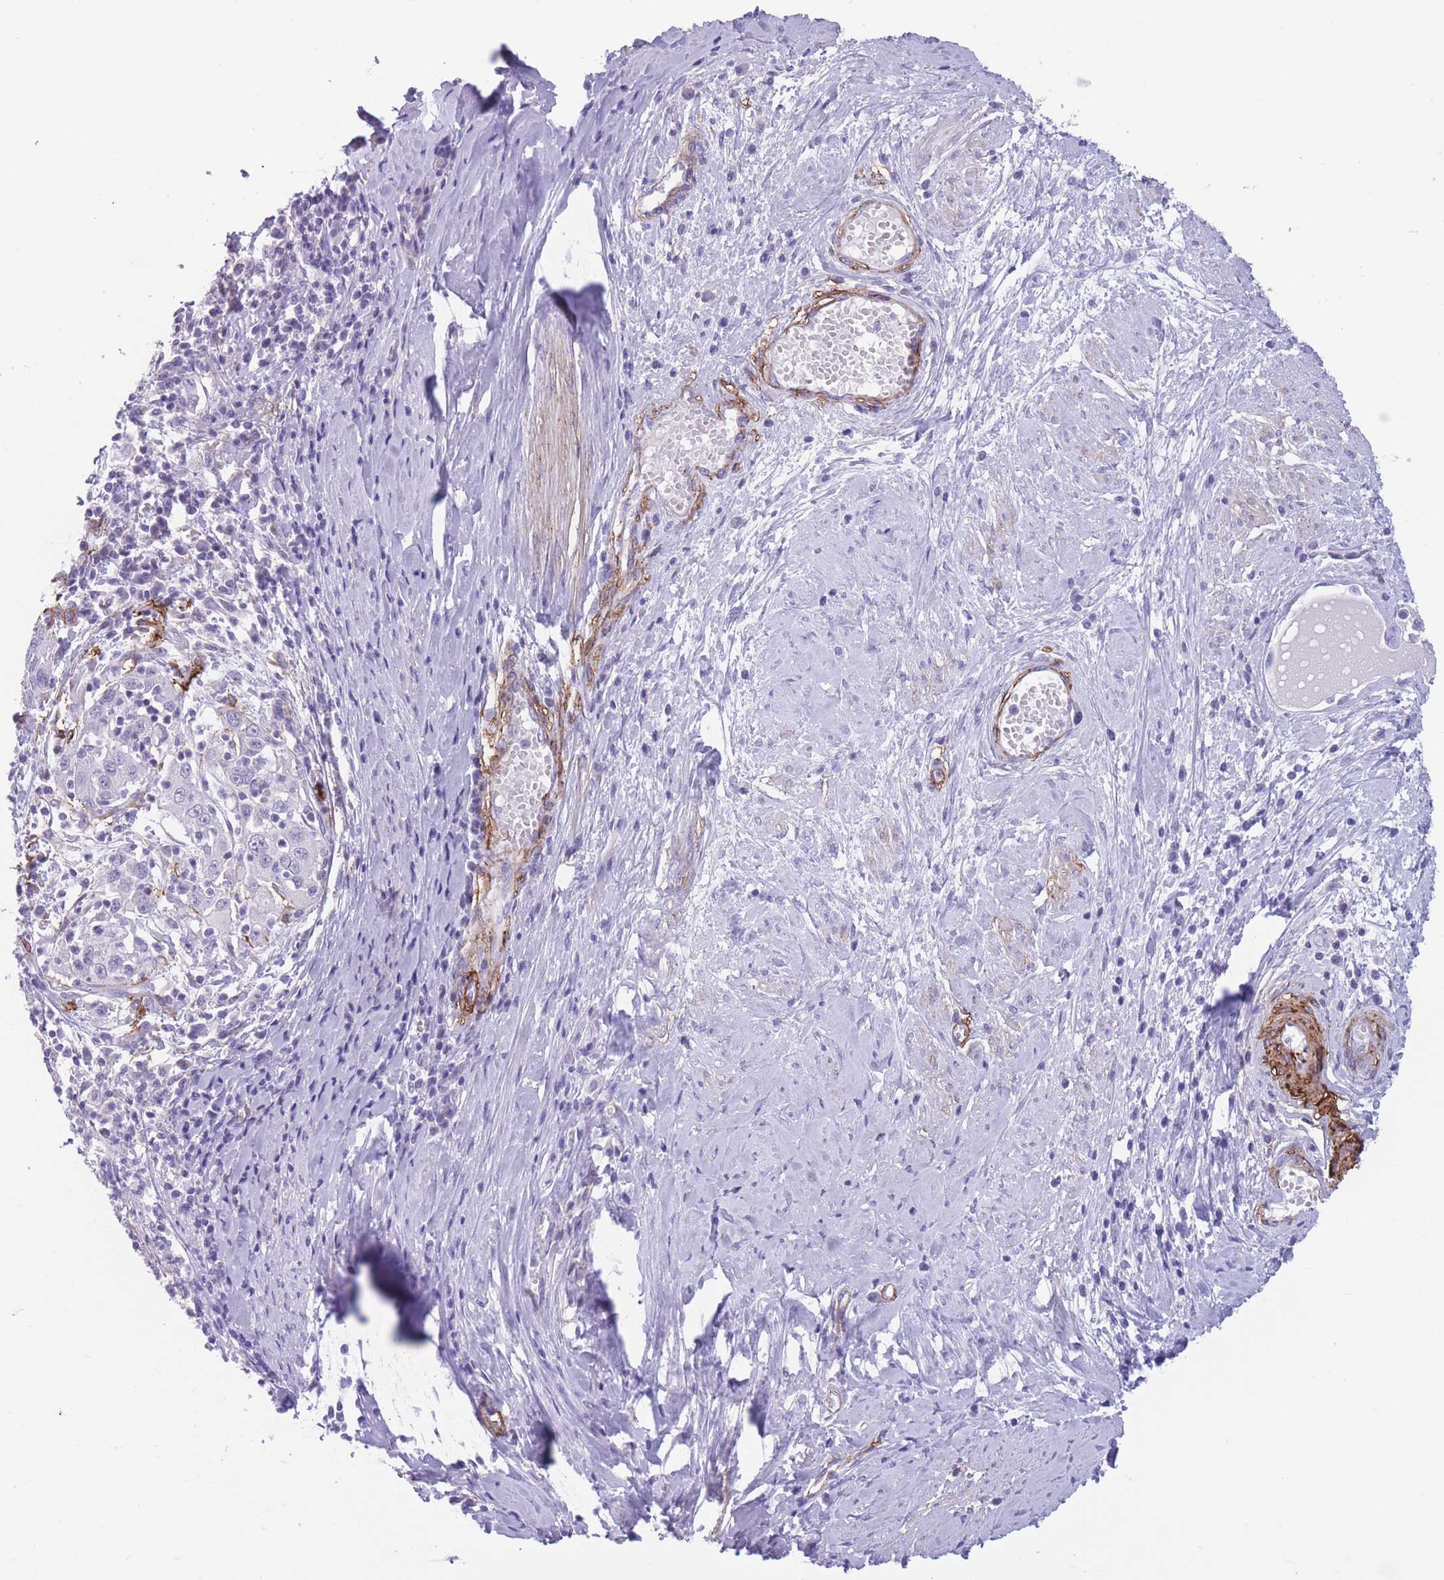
{"staining": {"intensity": "negative", "quantity": "none", "location": "none"}, "tissue": "cervical cancer", "cell_type": "Tumor cells", "image_type": "cancer", "snomed": [{"axis": "morphology", "description": "Squamous cell carcinoma, NOS"}, {"axis": "topography", "description": "Cervix"}], "caption": "Tumor cells are negative for protein expression in human cervical cancer (squamous cell carcinoma). (Brightfield microscopy of DAB immunohistochemistry (IHC) at high magnification).", "gene": "DPYD", "patient": {"sex": "female", "age": 46}}